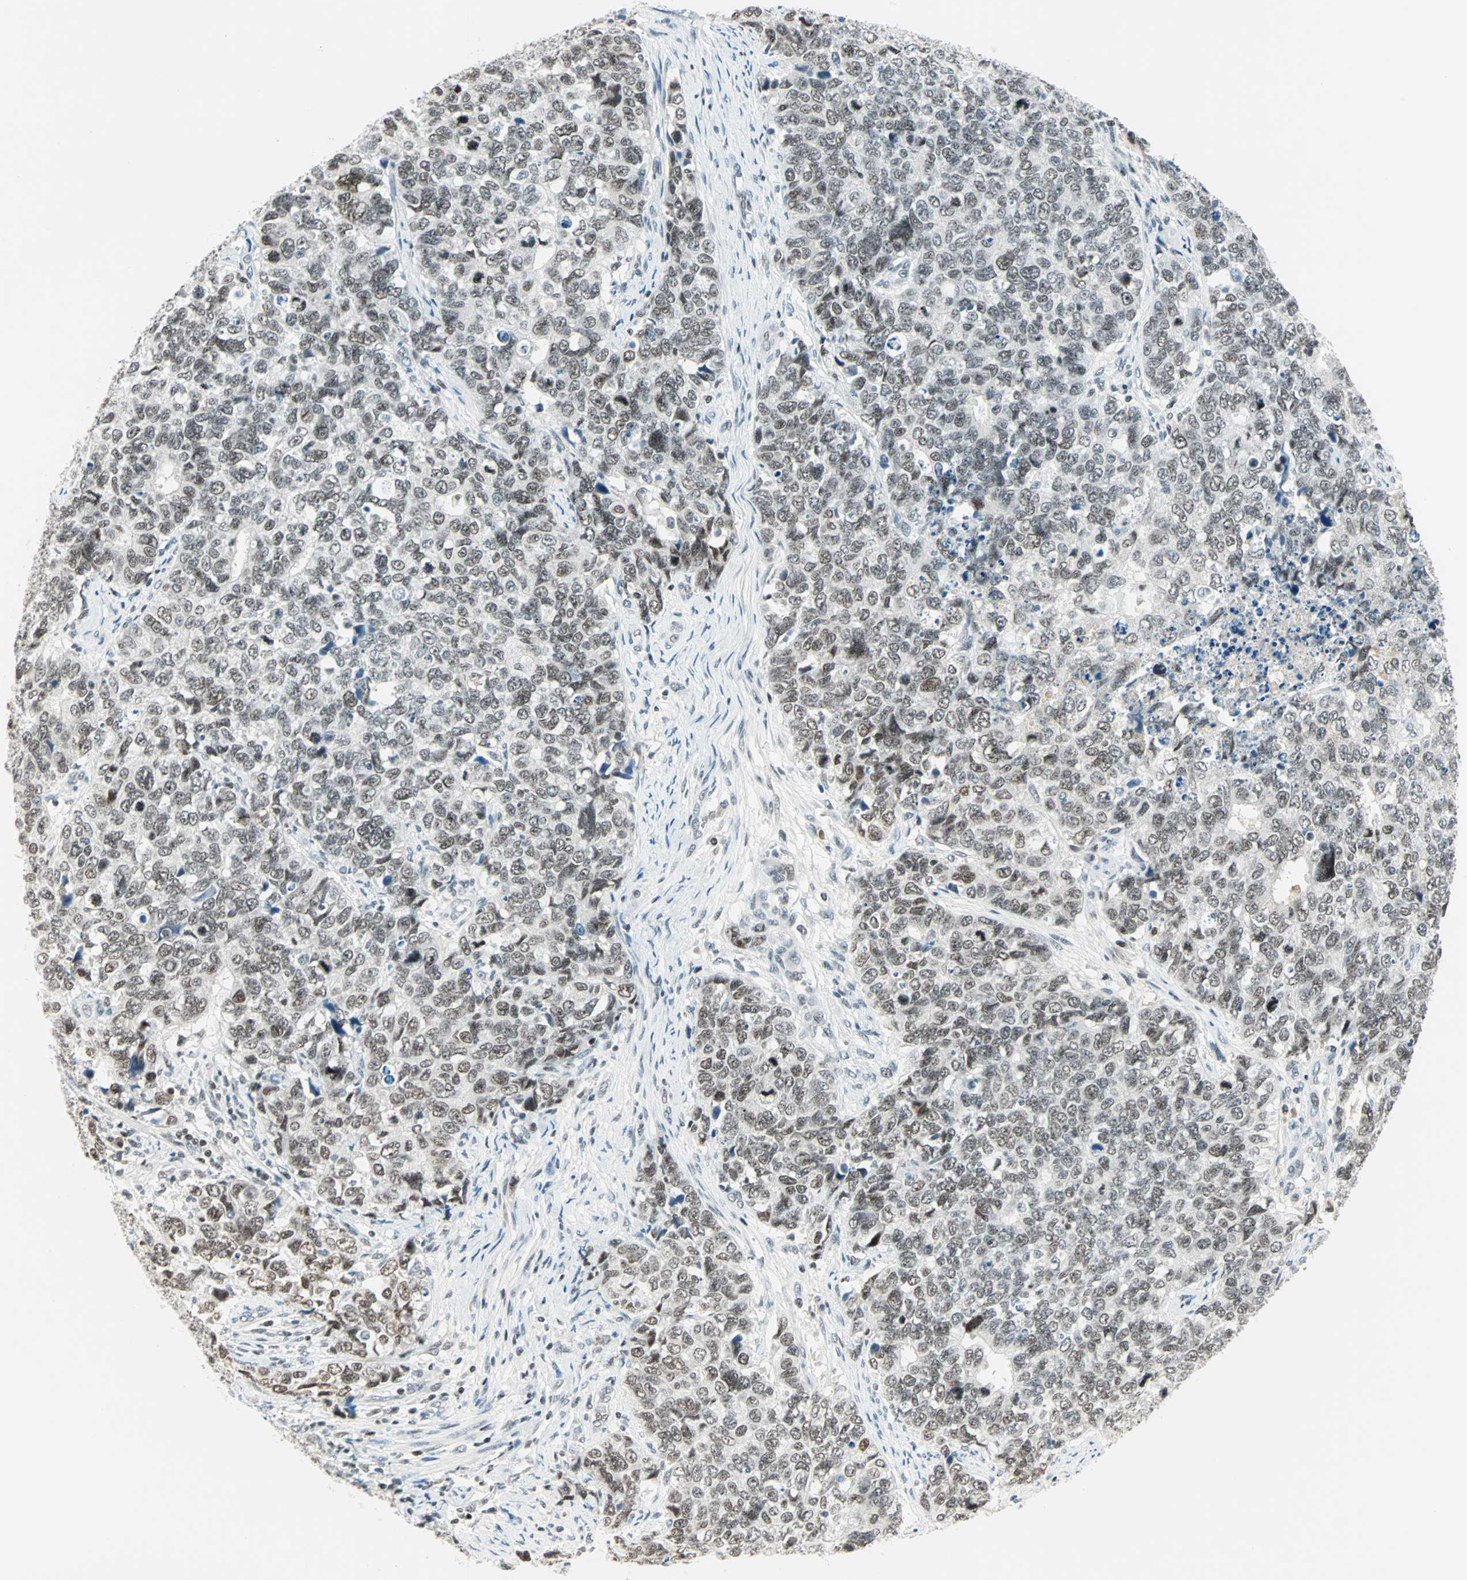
{"staining": {"intensity": "weak", "quantity": ">75%", "location": "nuclear"}, "tissue": "cervical cancer", "cell_type": "Tumor cells", "image_type": "cancer", "snomed": [{"axis": "morphology", "description": "Squamous cell carcinoma, NOS"}, {"axis": "topography", "description": "Cervix"}], "caption": "The photomicrograph displays immunohistochemical staining of squamous cell carcinoma (cervical). There is weak nuclear positivity is seen in about >75% of tumor cells.", "gene": "SIN3A", "patient": {"sex": "female", "age": 63}}